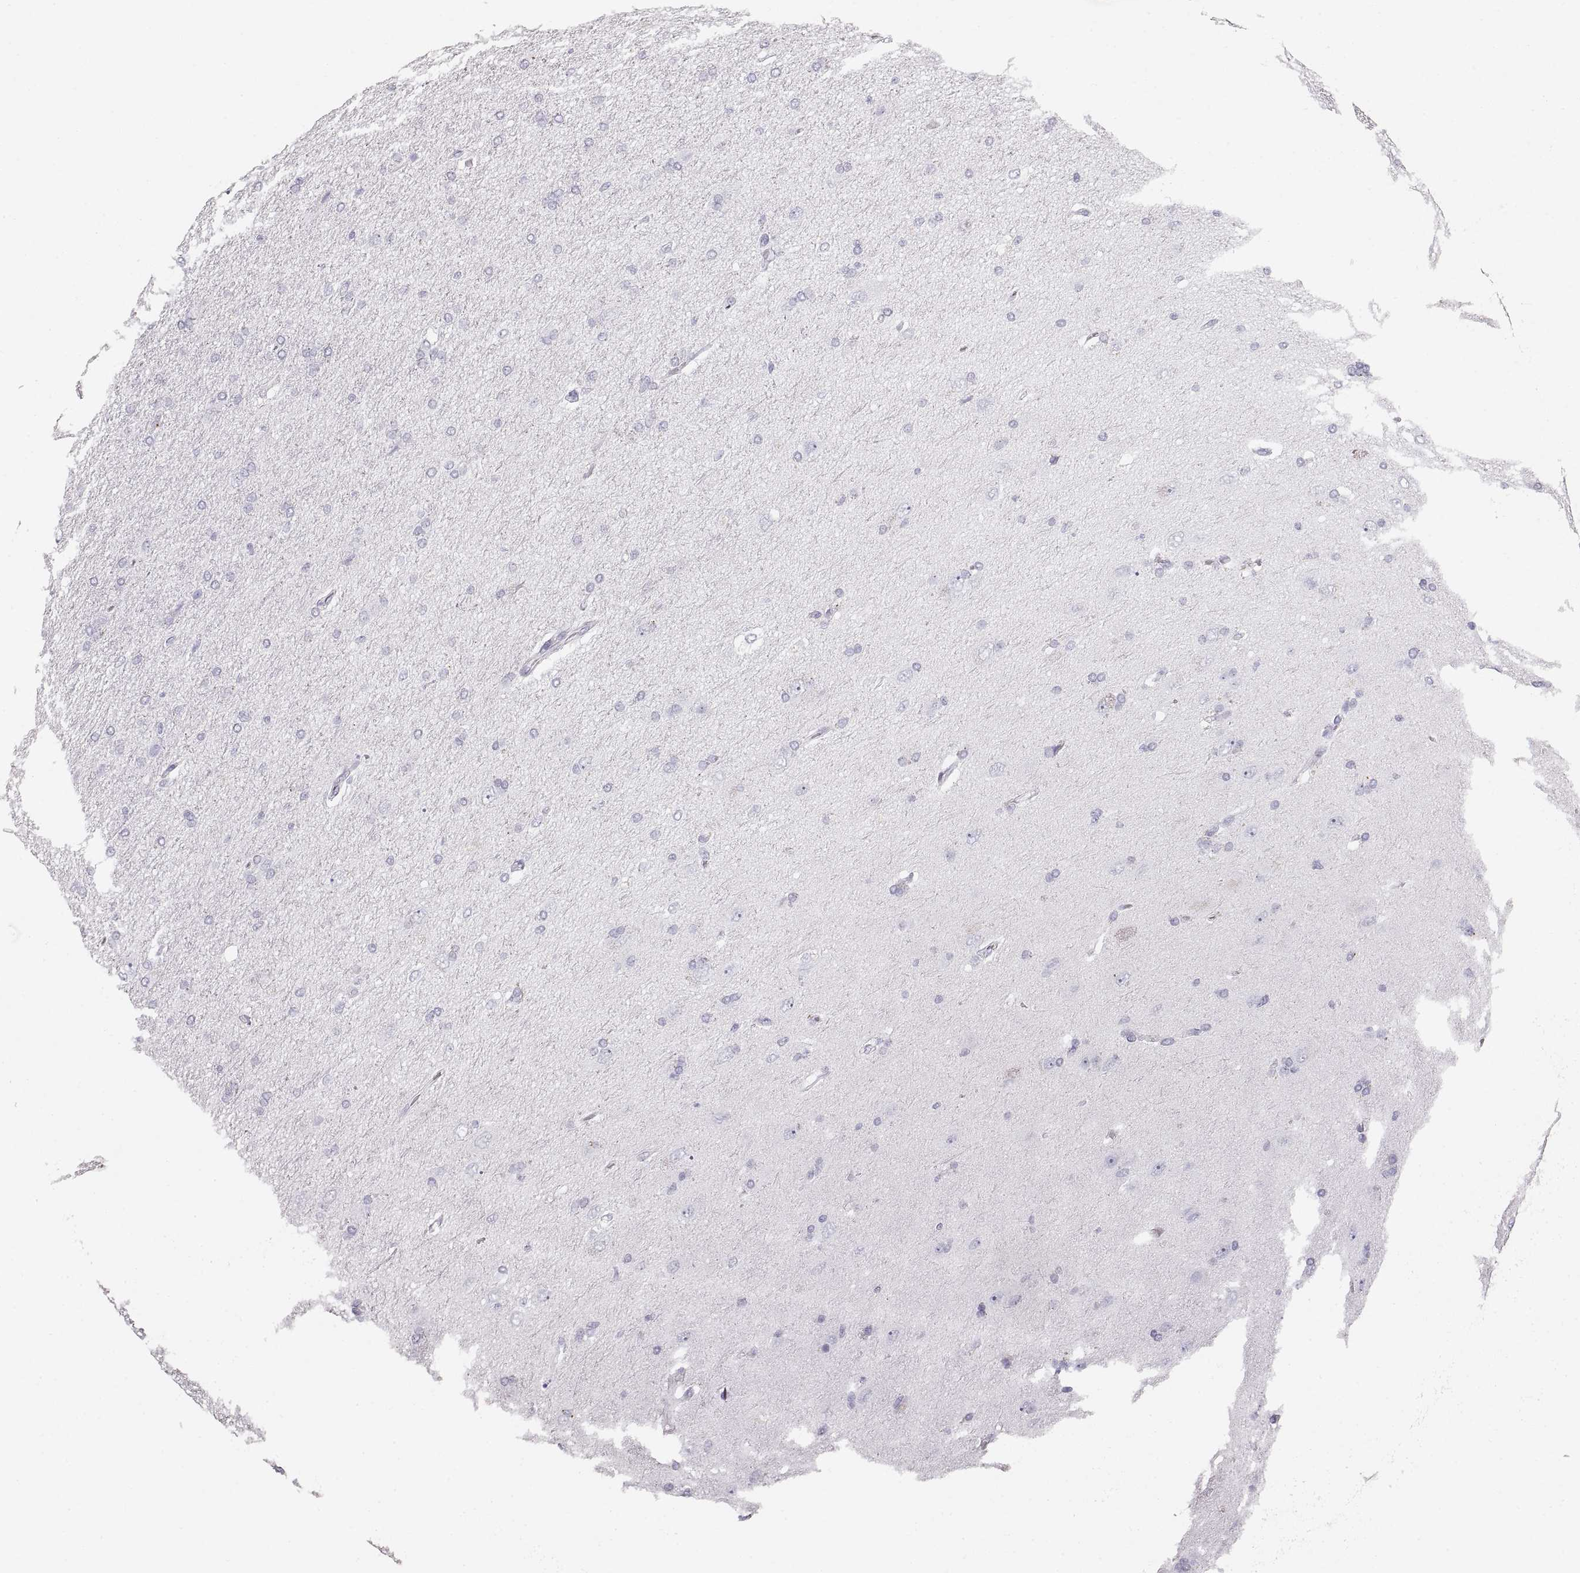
{"staining": {"intensity": "negative", "quantity": "none", "location": "none"}, "tissue": "glioma", "cell_type": "Tumor cells", "image_type": "cancer", "snomed": [{"axis": "morphology", "description": "Glioma, malignant, High grade"}, {"axis": "topography", "description": "Cerebral cortex"}], "caption": "A histopathology image of human glioma is negative for staining in tumor cells.", "gene": "CRYAA", "patient": {"sex": "male", "age": 70}}